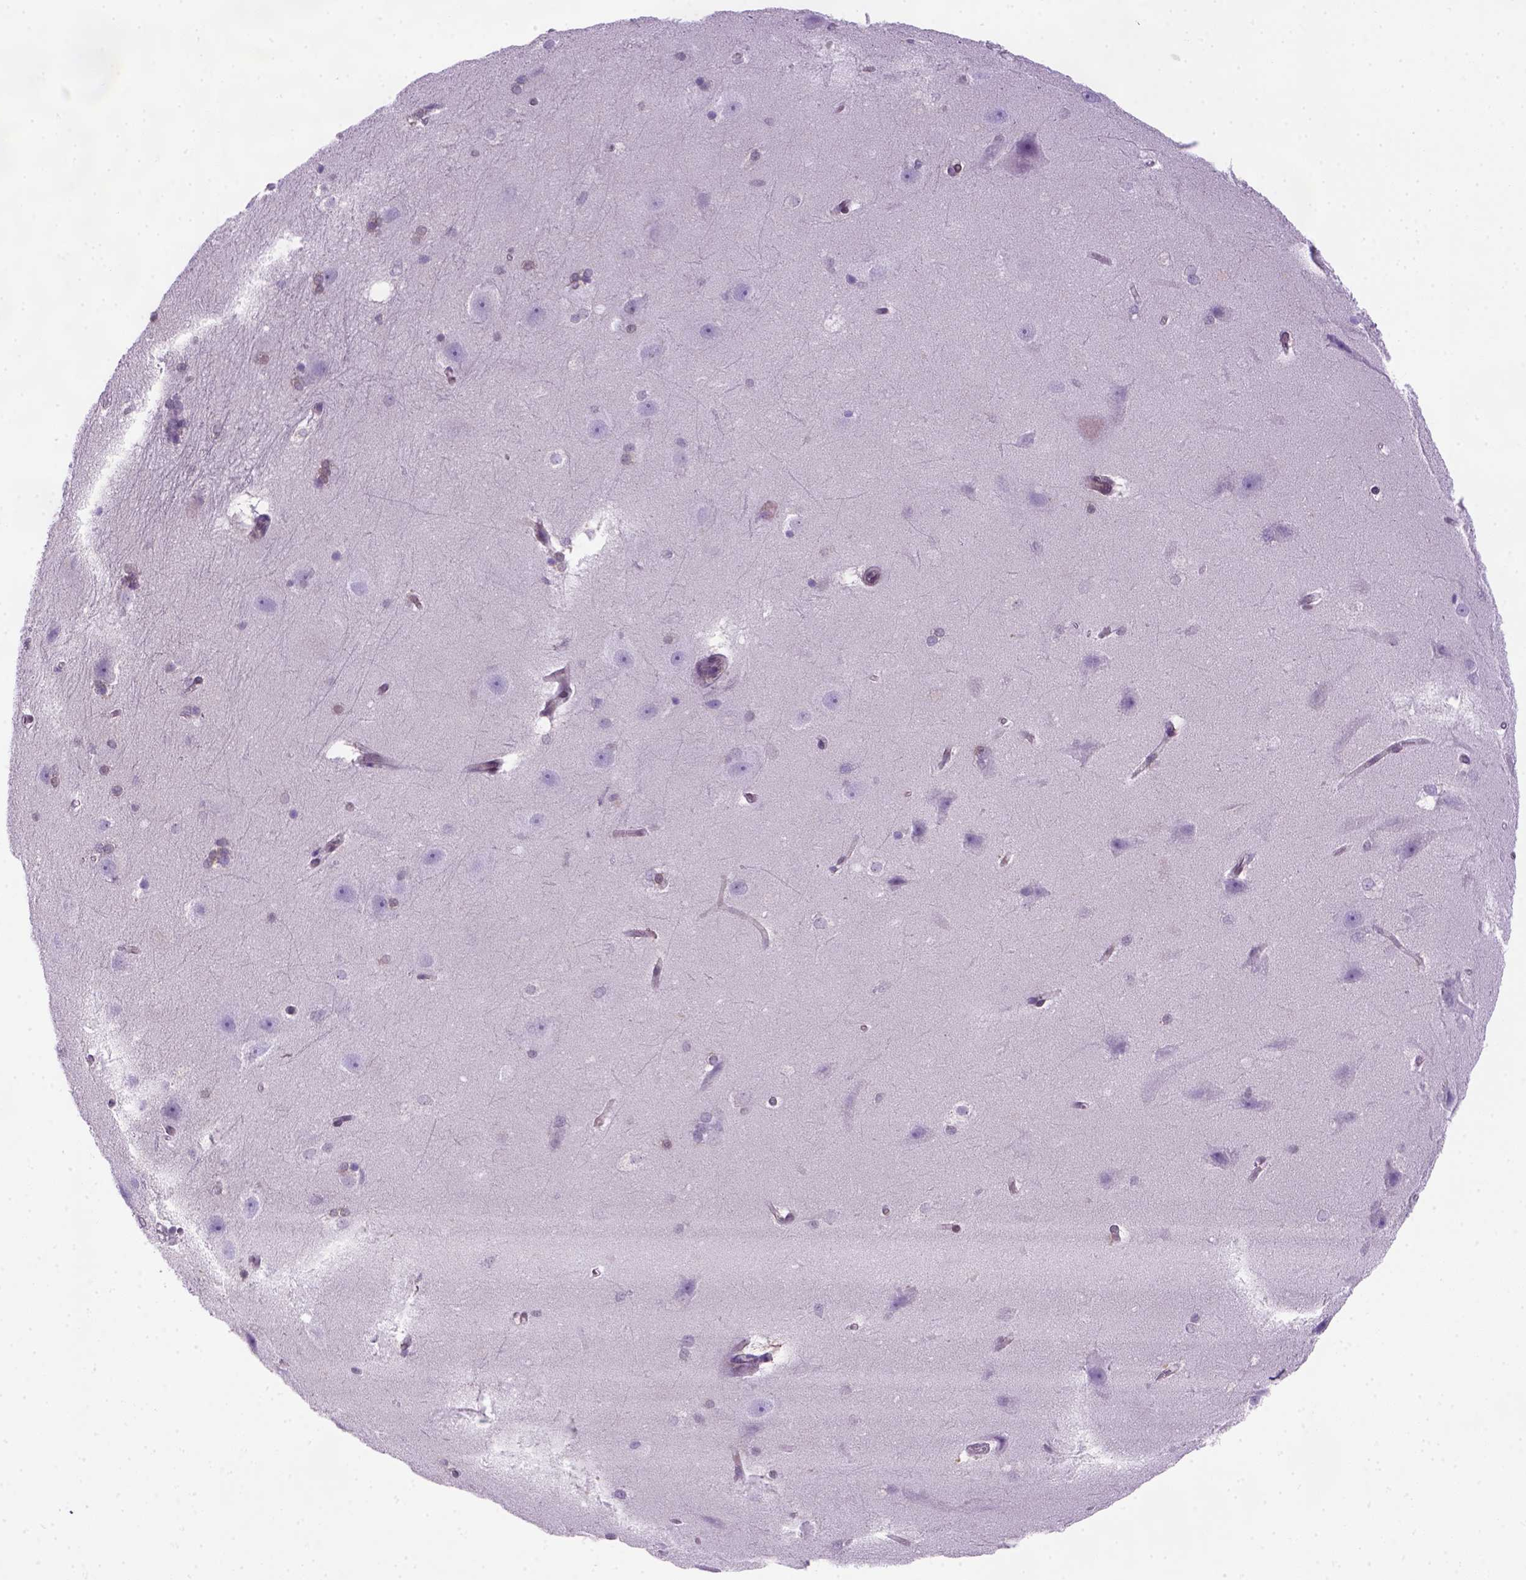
{"staining": {"intensity": "weak", "quantity": "<25%", "location": "cytoplasmic/membranous"}, "tissue": "hippocampus", "cell_type": "Glial cells", "image_type": "normal", "snomed": [{"axis": "morphology", "description": "Normal tissue, NOS"}, {"axis": "topography", "description": "Cerebral cortex"}, {"axis": "topography", "description": "Hippocampus"}], "caption": "Glial cells show no significant expression in benign hippocampus.", "gene": "MGMT", "patient": {"sex": "female", "age": 19}}